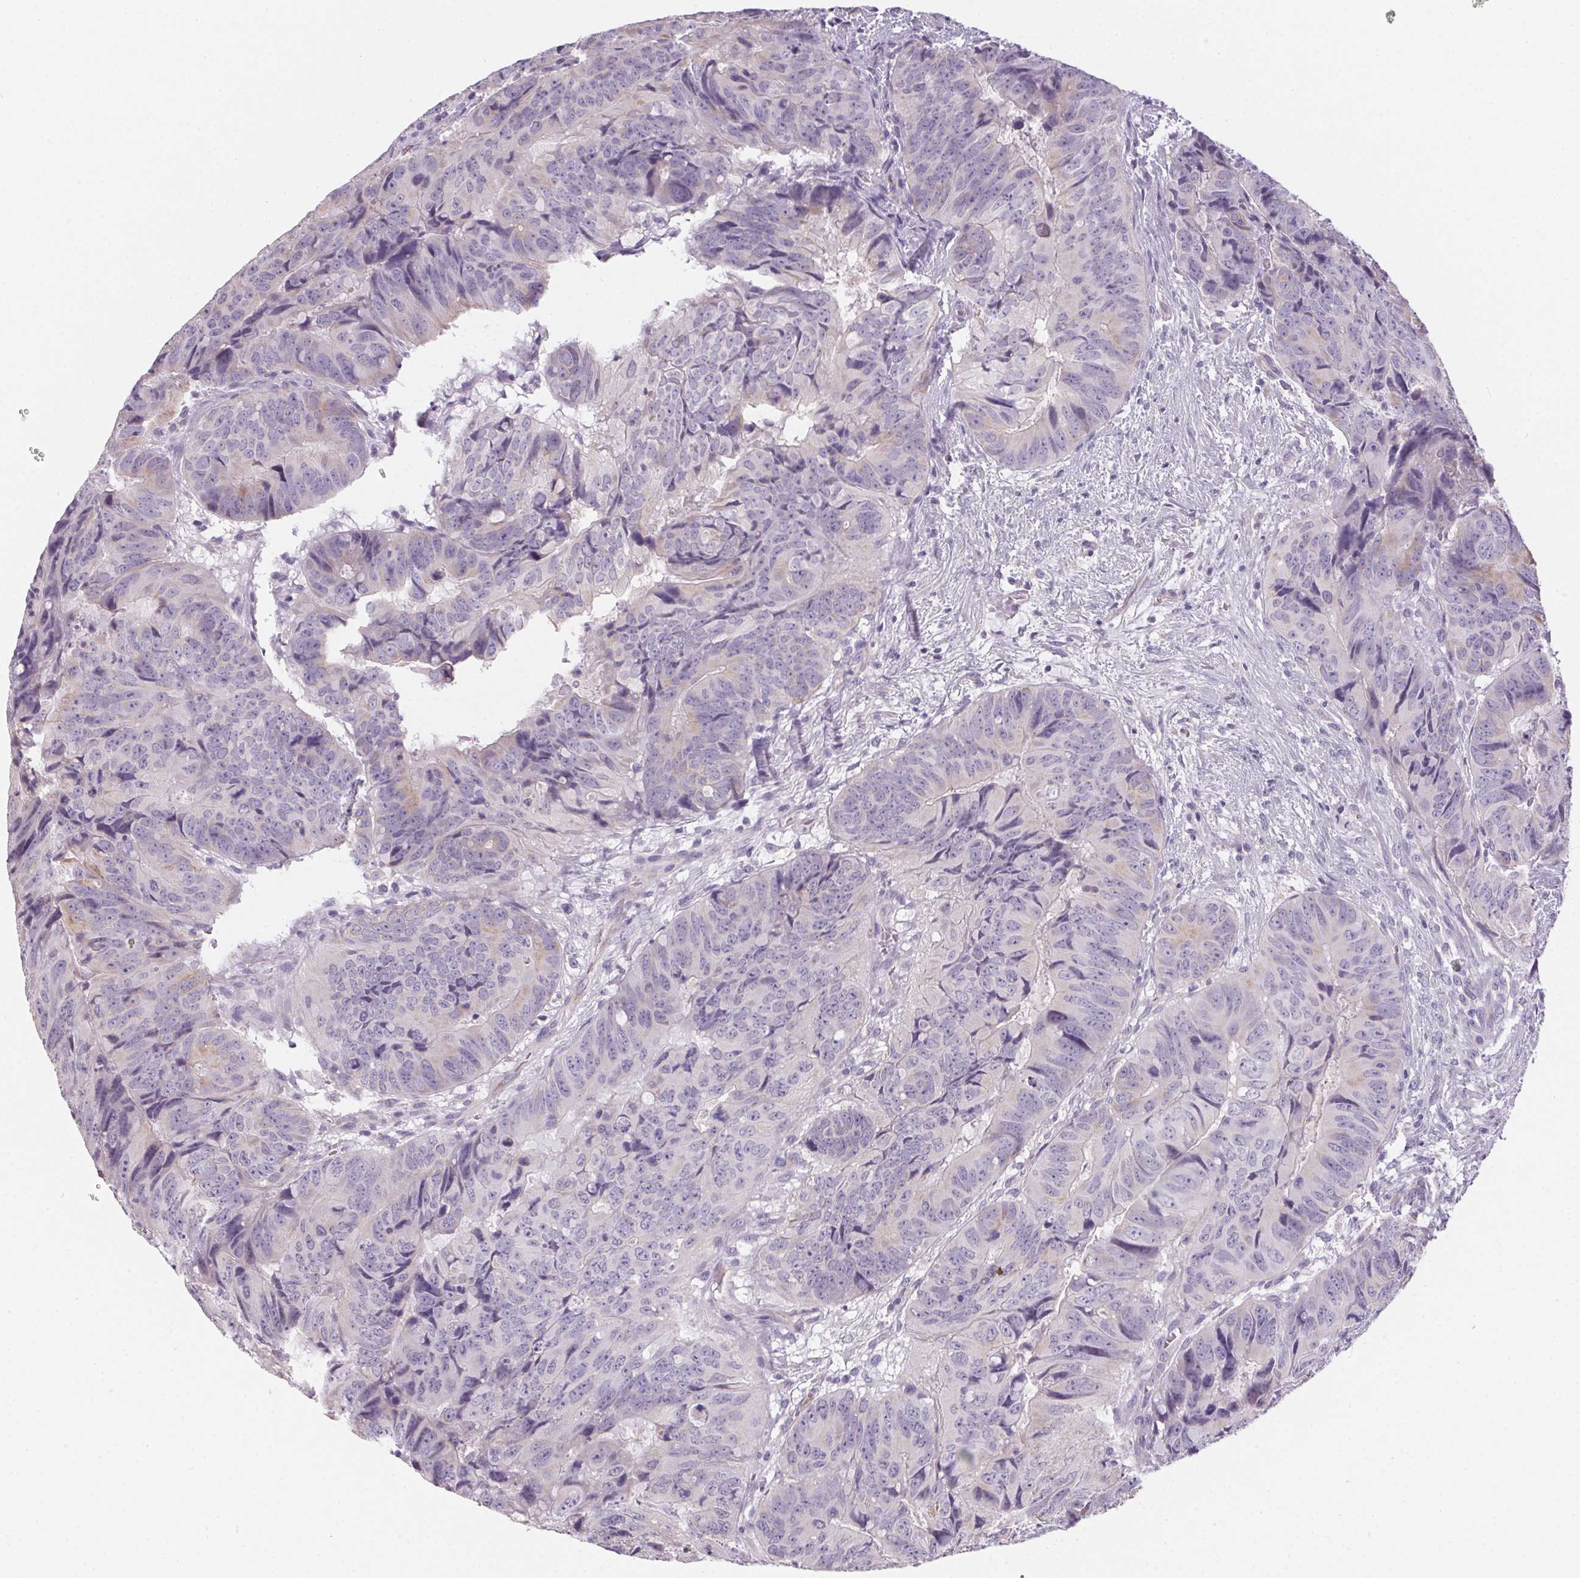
{"staining": {"intensity": "weak", "quantity": "<25%", "location": "cytoplasmic/membranous"}, "tissue": "colorectal cancer", "cell_type": "Tumor cells", "image_type": "cancer", "snomed": [{"axis": "morphology", "description": "Adenocarcinoma, NOS"}, {"axis": "topography", "description": "Colon"}], "caption": "Immunohistochemistry (IHC) photomicrograph of human colorectal cancer (adenocarcinoma) stained for a protein (brown), which exhibits no staining in tumor cells.", "gene": "SMYD1", "patient": {"sex": "male", "age": 79}}